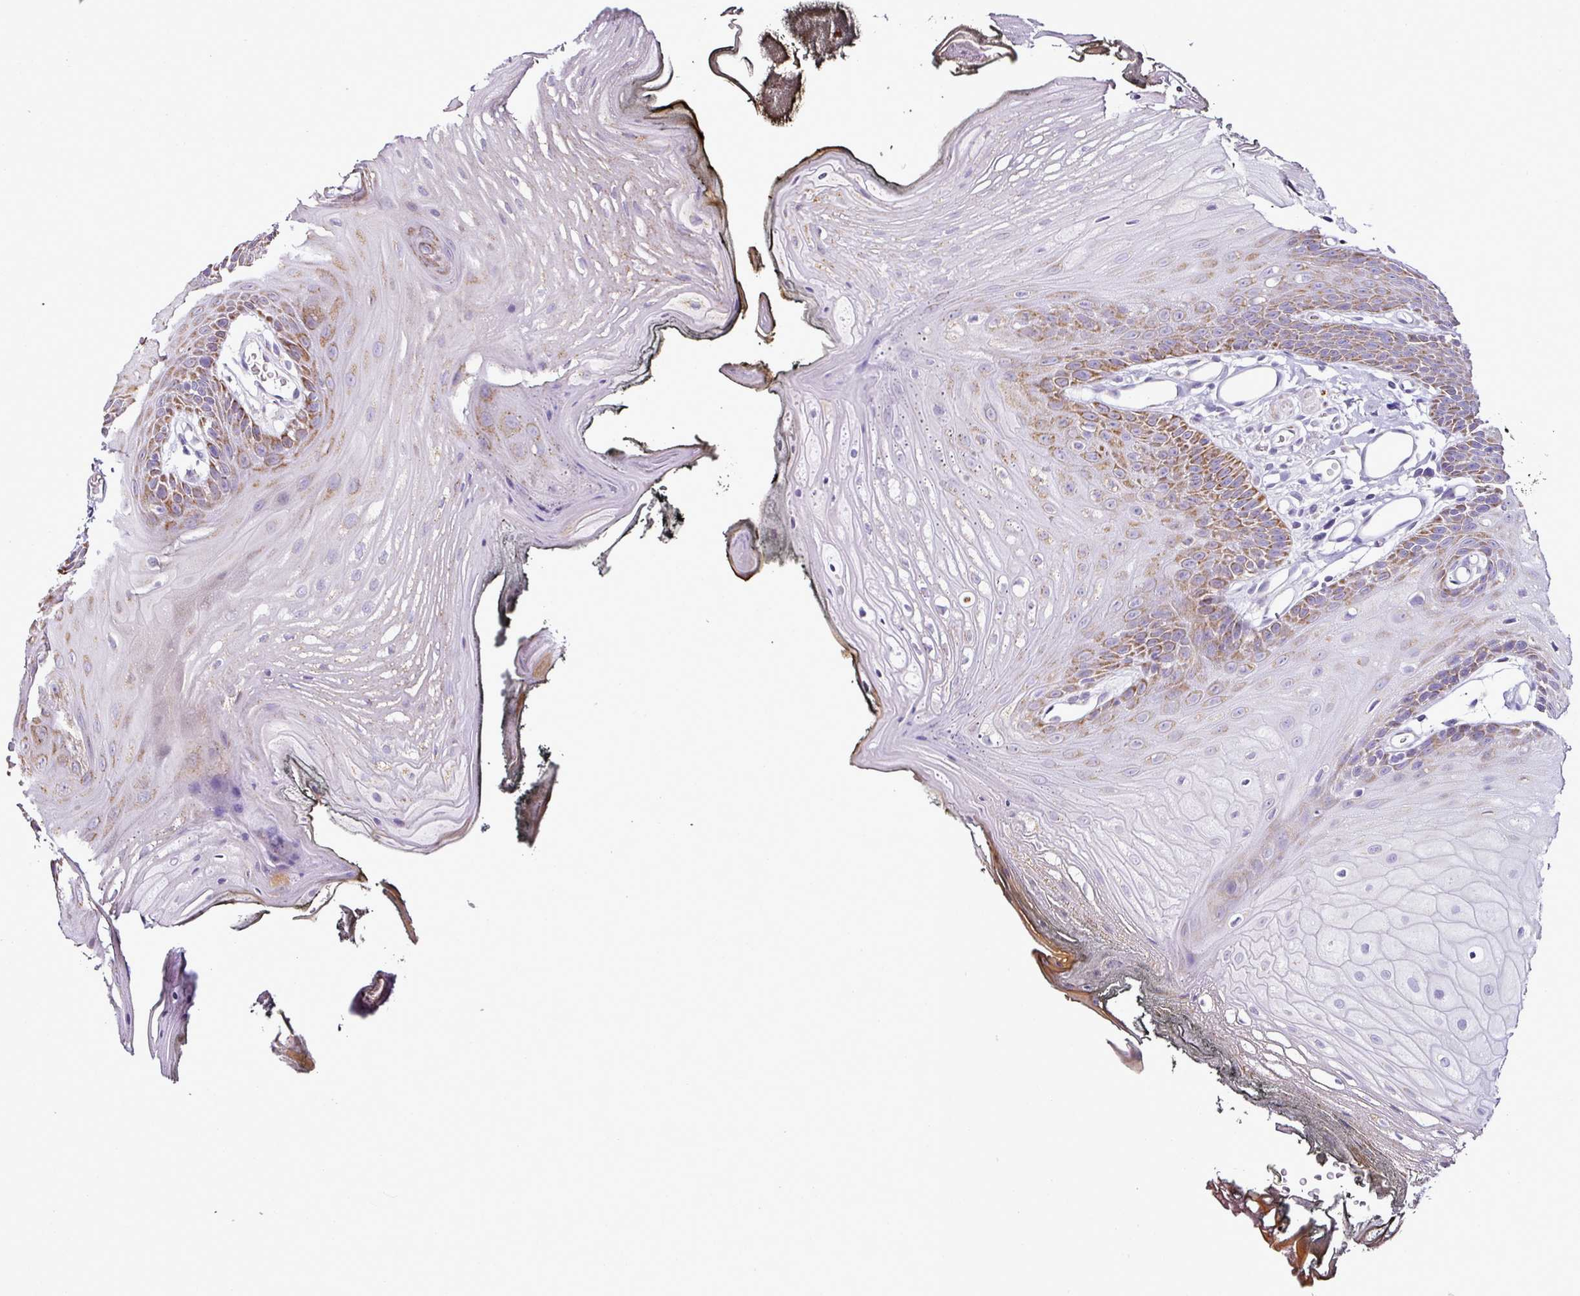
{"staining": {"intensity": "moderate", "quantity": "25%-75%", "location": "cytoplasmic/membranous"}, "tissue": "oral mucosa", "cell_type": "Squamous epithelial cells", "image_type": "normal", "snomed": [{"axis": "morphology", "description": "Normal tissue, NOS"}, {"axis": "morphology", "description": "Squamous cell carcinoma, NOS"}, {"axis": "topography", "description": "Oral tissue"}, {"axis": "topography", "description": "Head-Neck"}], "caption": "This image exhibits IHC staining of unremarkable human oral mucosa, with medium moderate cytoplasmic/membranous expression in about 25%-75% of squamous epithelial cells.", "gene": "DPAGT1", "patient": {"sex": "female", "age": 81}}